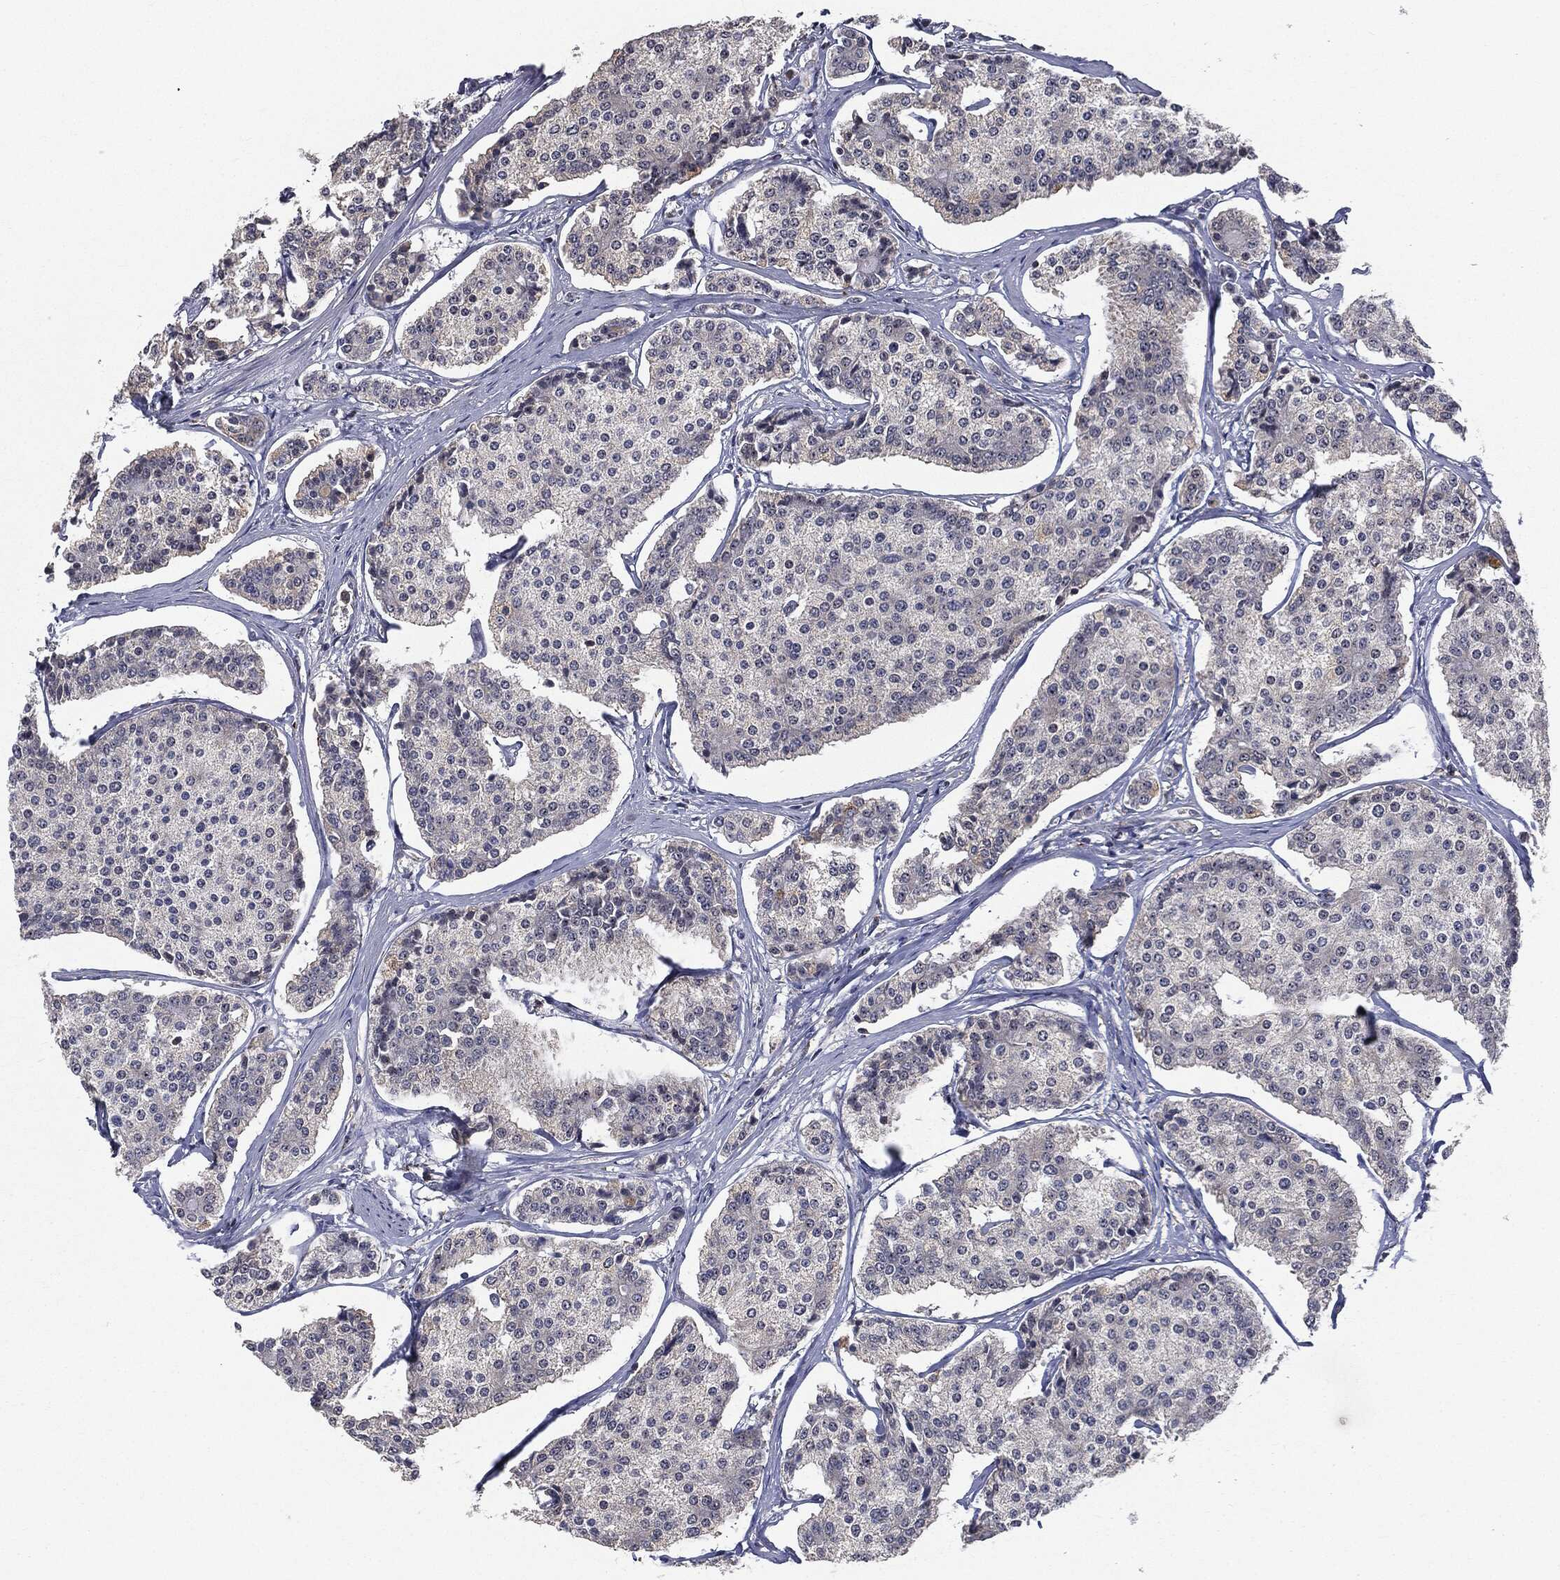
{"staining": {"intensity": "negative", "quantity": "none", "location": "none"}, "tissue": "carcinoid", "cell_type": "Tumor cells", "image_type": "cancer", "snomed": [{"axis": "morphology", "description": "Carcinoid, malignant, NOS"}, {"axis": "topography", "description": "Small intestine"}], "caption": "This photomicrograph is of carcinoid stained with IHC to label a protein in brown with the nuclei are counter-stained blue. There is no staining in tumor cells. The staining was performed using DAB to visualize the protein expression in brown, while the nuclei were stained in blue with hematoxylin (Magnification: 20x).", "gene": "TRMT1L", "patient": {"sex": "female", "age": 65}}